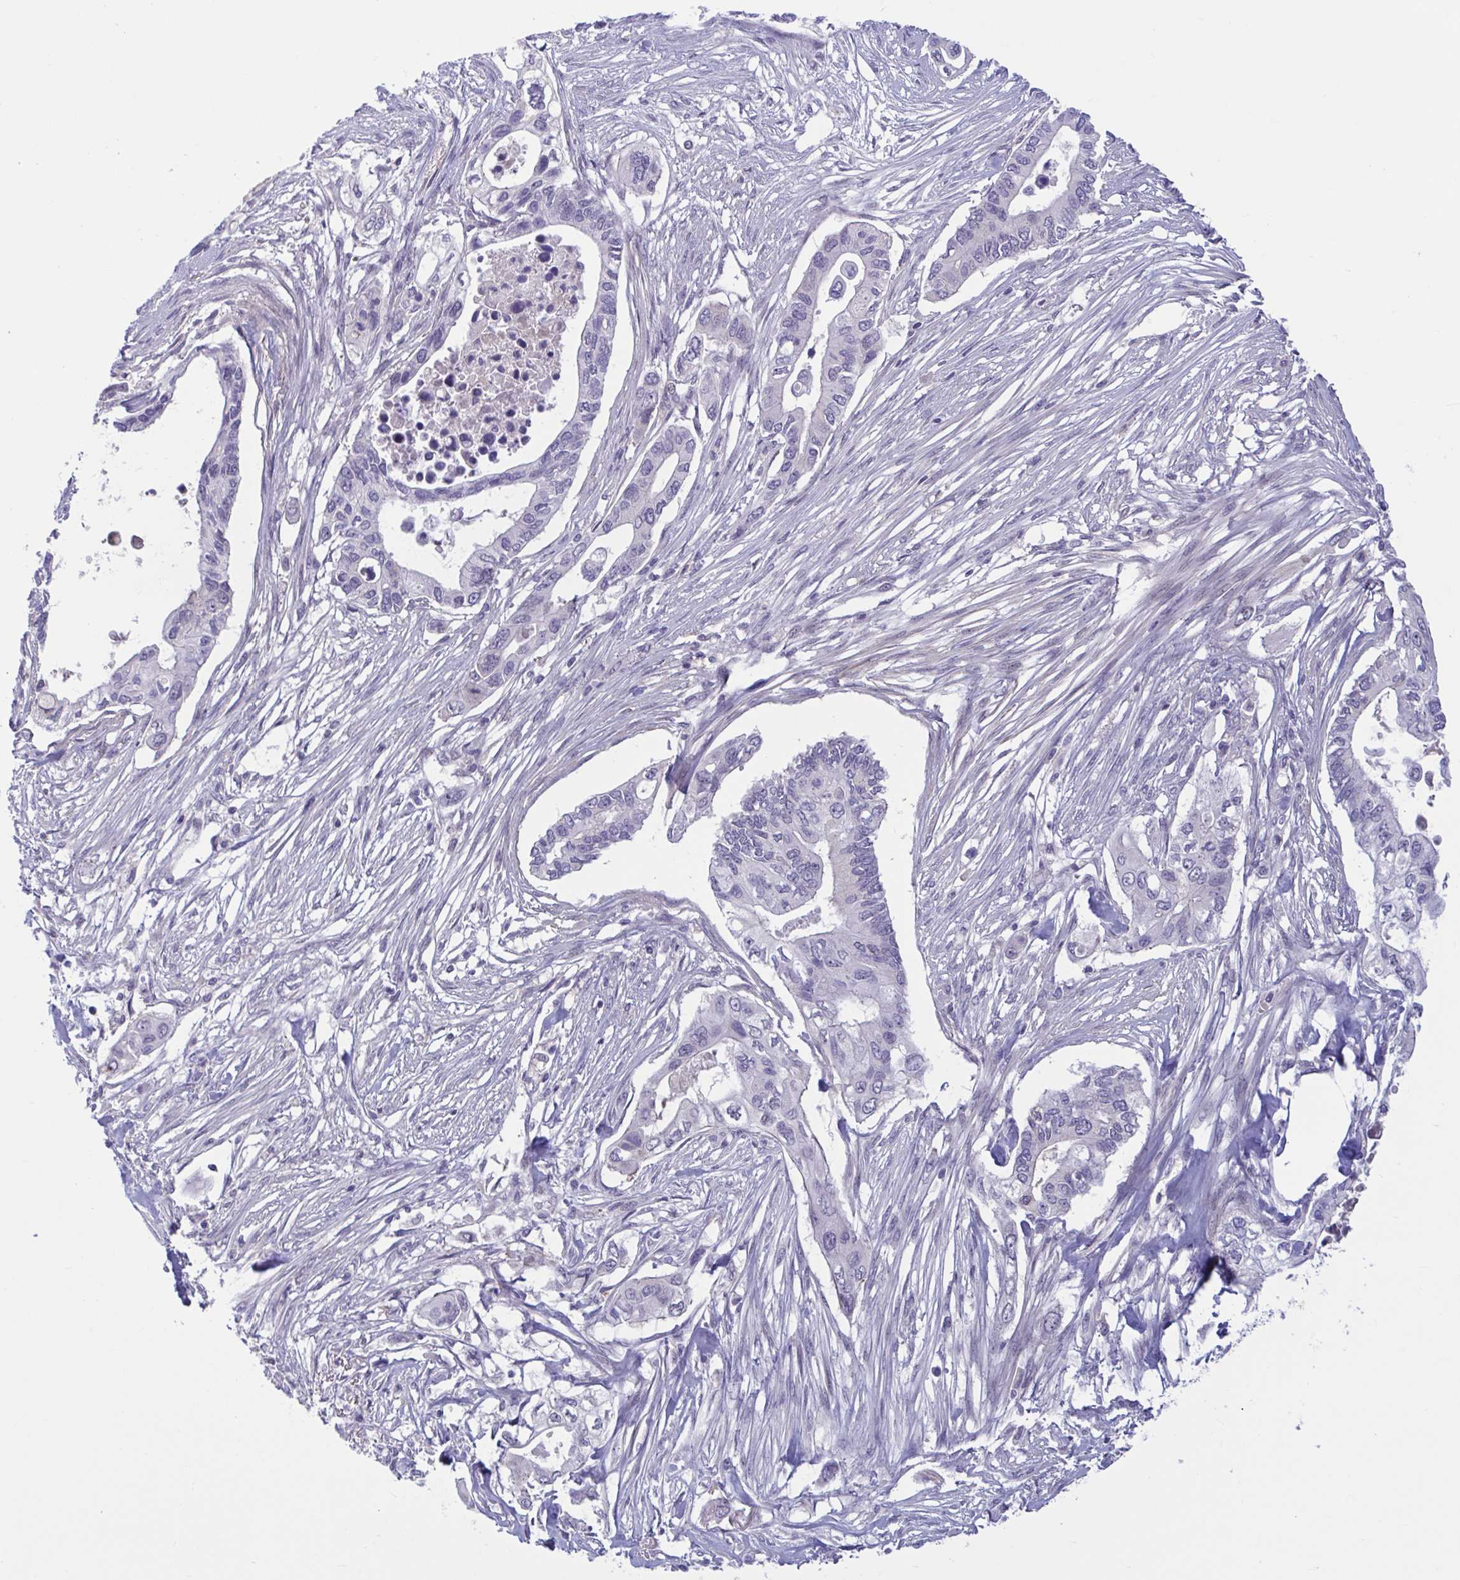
{"staining": {"intensity": "negative", "quantity": "none", "location": "none"}, "tissue": "pancreatic cancer", "cell_type": "Tumor cells", "image_type": "cancer", "snomed": [{"axis": "morphology", "description": "Adenocarcinoma, NOS"}, {"axis": "topography", "description": "Pancreas"}], "caption": "This is a histopathology image of immunohistochemistry staining of pancreatic cancer, which shows no positivity in tumor cells.", "gene": "CNGB3", "patient": {"sex": "female", "age": 63}}